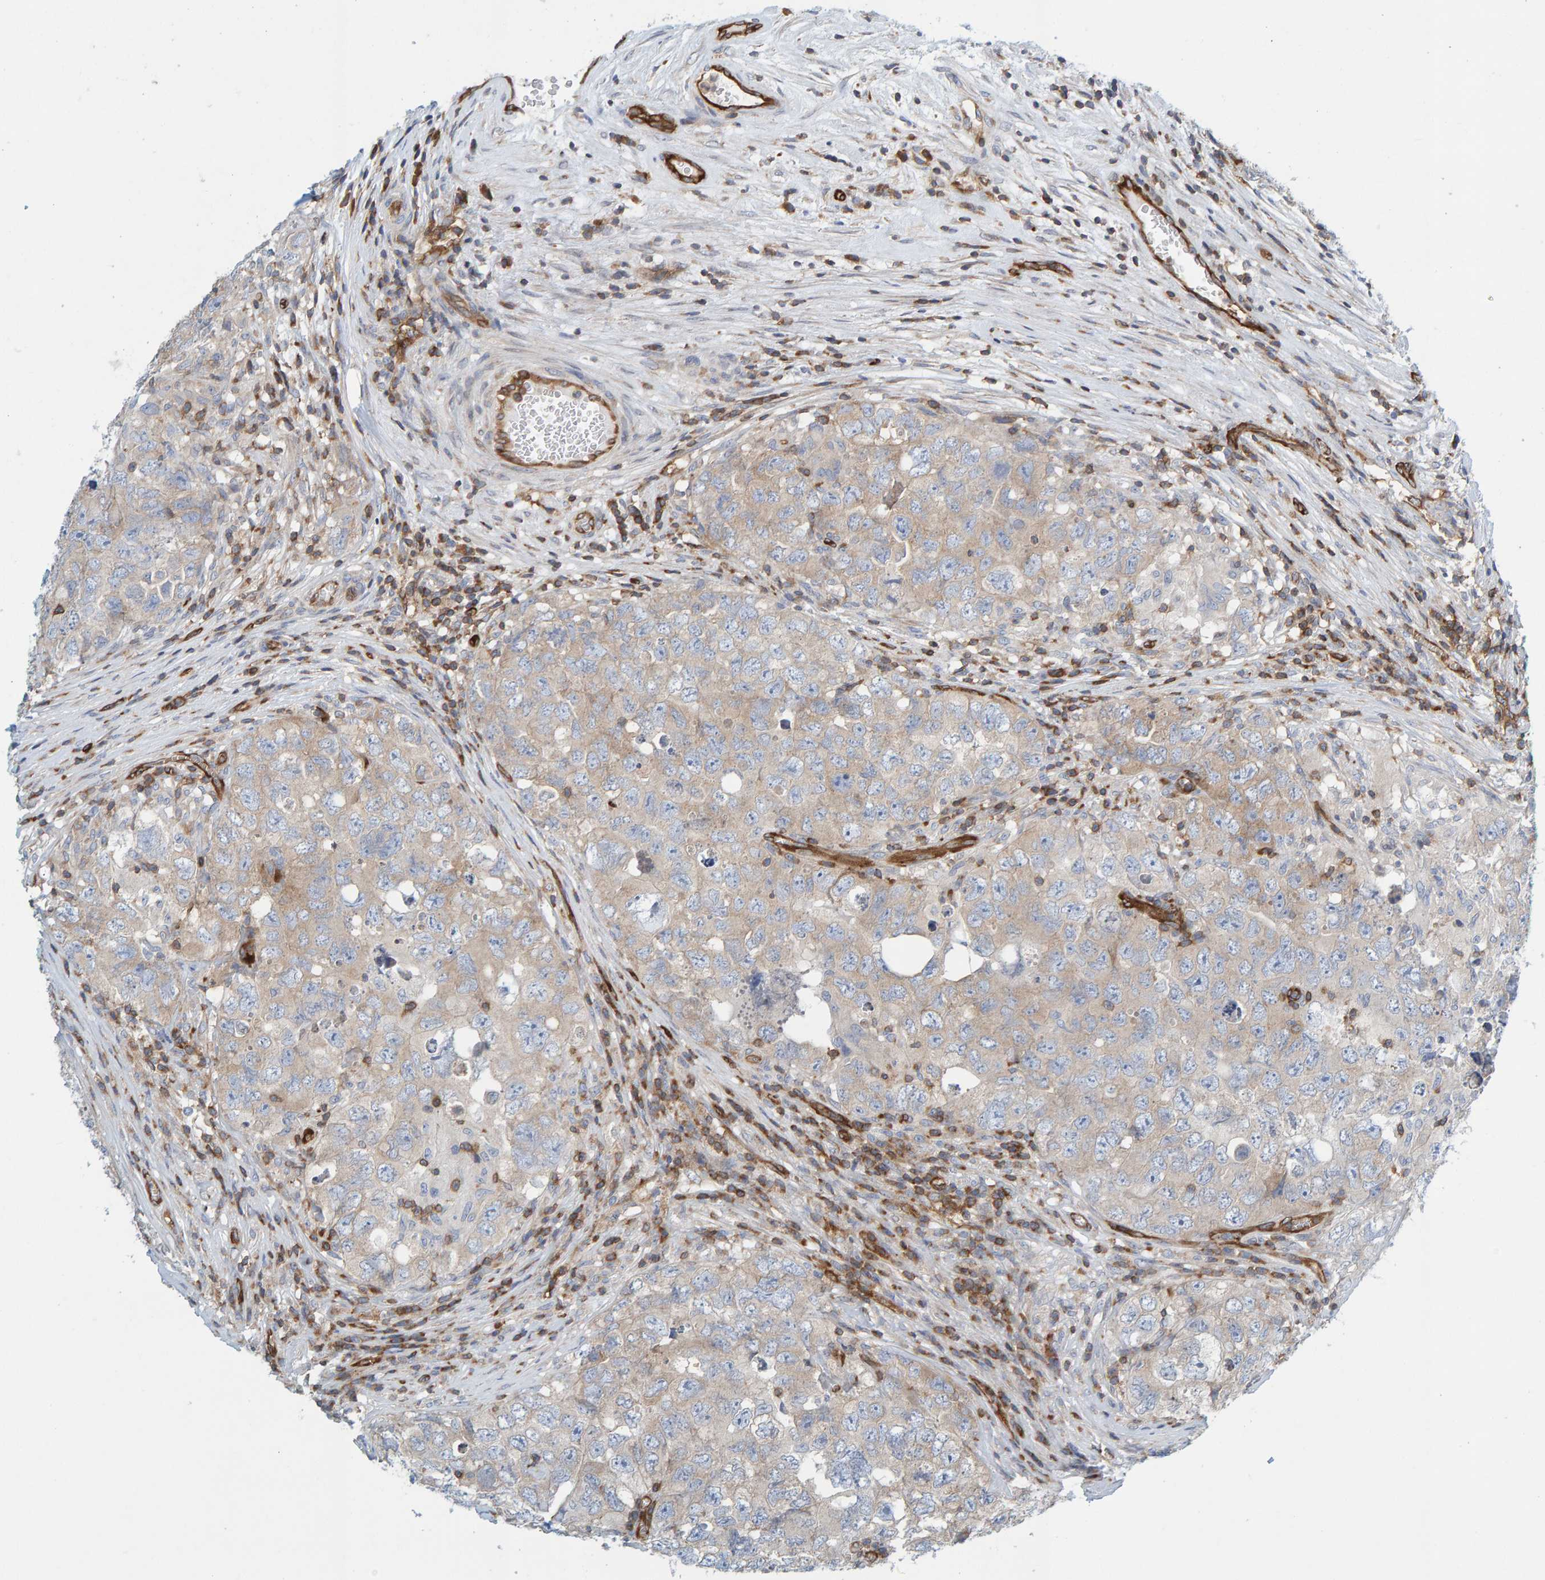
{"staining": {"intensity": "weak", "quantity": "<25%", "location": "cytoplasmic/membranous"}, "tissue": "testis cancer", "cell_type": "Tumor cells", "image_type": "cancer", "snomed": [{"axis": "morphology", "description": "Seminoma, NOS"}, {"axis": "morphology", "description": "Carcinoma, Embryonal, NOS"}, {"axis": "topography", "description": "Testis"}], "caption": "Tumor cells show no significant protein positivity in embryonal carcinoma (testis). (Brightfield microscopy of DAB (3,3'-diaminobenzidine) immunohistochemistry (IHC) at high magnification).", "gene": "PRKD2", "patient": {"sex": "male", "age": 43}}